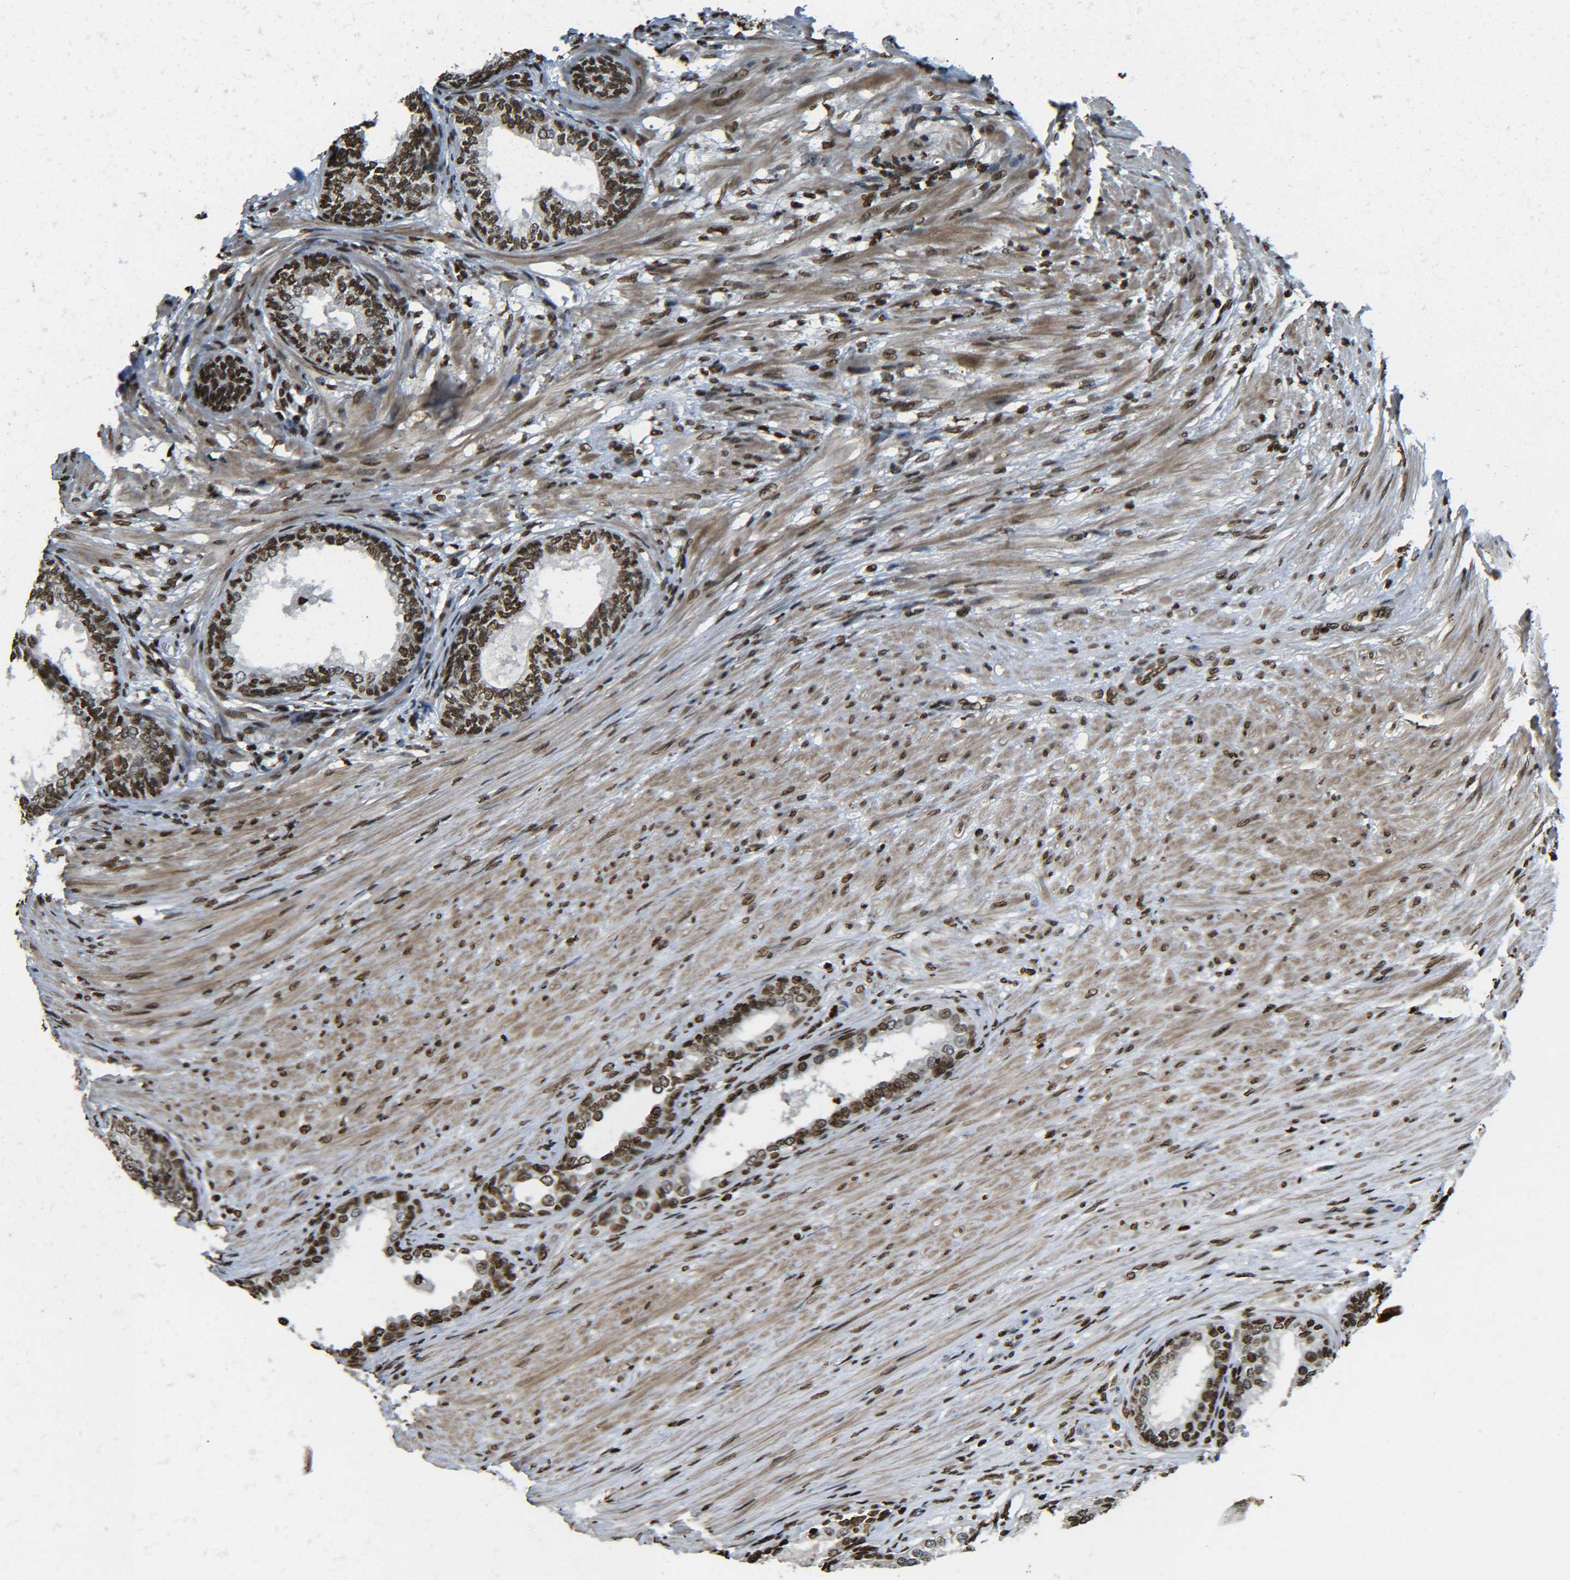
{"staining": {"intensity": "strong", "quantity": ">75%", "location": "nuclear"}, "tissue": "prostate", "cell_type": "Glandular cells", "image_type": "normal", "snomed": [{"axis": "morphology", "description": "Normal tissue, NOS"}, {"axis": "topography", "description": "Prostate"}], "caption": "Prostate stained with DAB immunohistochemistry shows high levels of strong nuclear positivity in about >75% of glandular cells. The staining was performed using DAB (3,3'-diaminobenzidine) to visualize the protein expression in brown, while the nuclei were stained in blue with hematoxylin (Magnification: 20x).", "gene": "H4C16", "patient": {"sex": "male", "age": 76}}